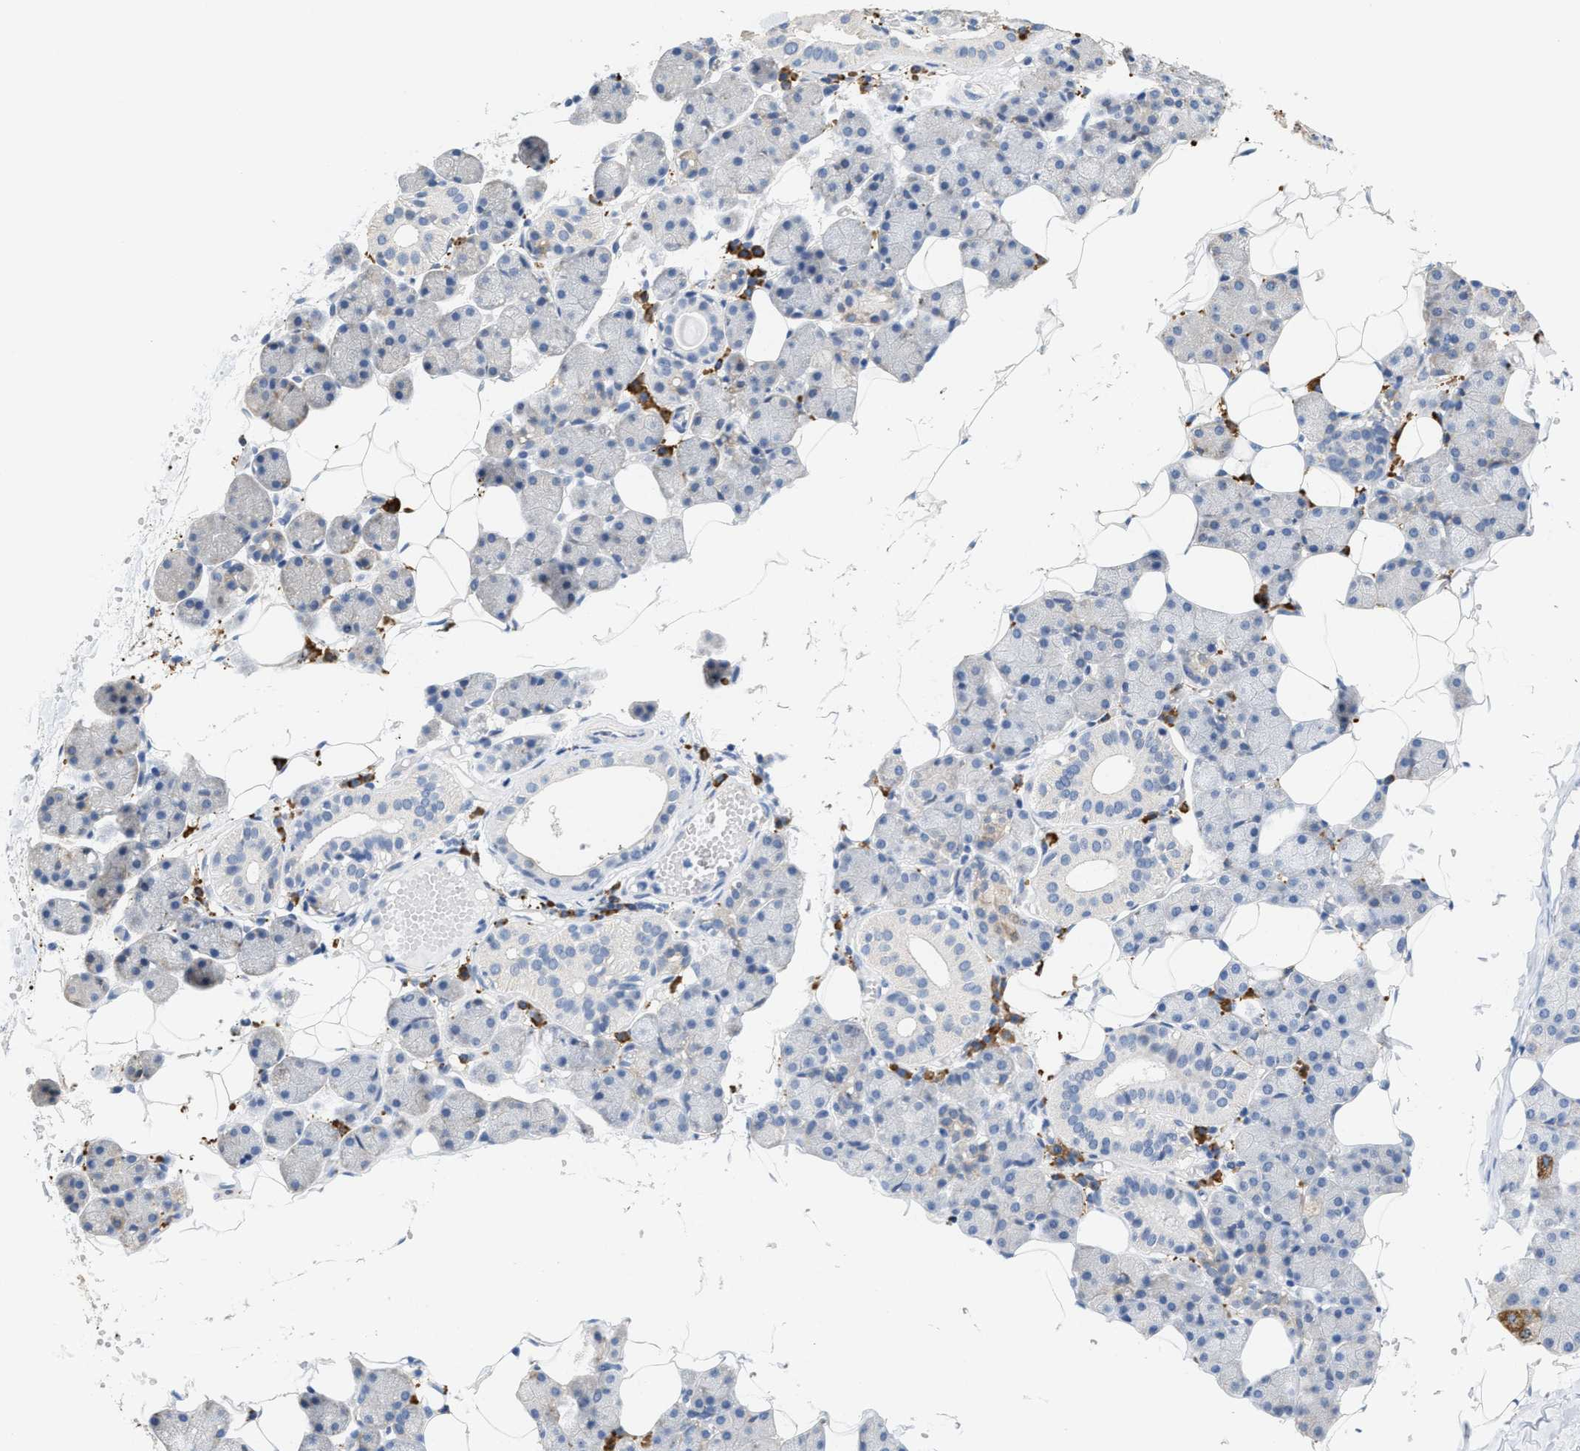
{"staining": {"intensity": "negative", "quantity": "none", "location": "none"}, "tissue": "salivary gland", "cell_type": "Glandular cells", "image_type": "normal", "snomed": [{"axis": "morphology", "description": "Normal tissue, NOS"}, {"axis": "topography", "description": "Salivary gland"}], "caption": "A histopathology image of human salivary gland is negative for staining in glandular cells. (Immunohistochemistry (ihc), brightfield microscopy, high magnification).", "gene": "RYR2", "patient": {"sex": "female", "age": 33}}